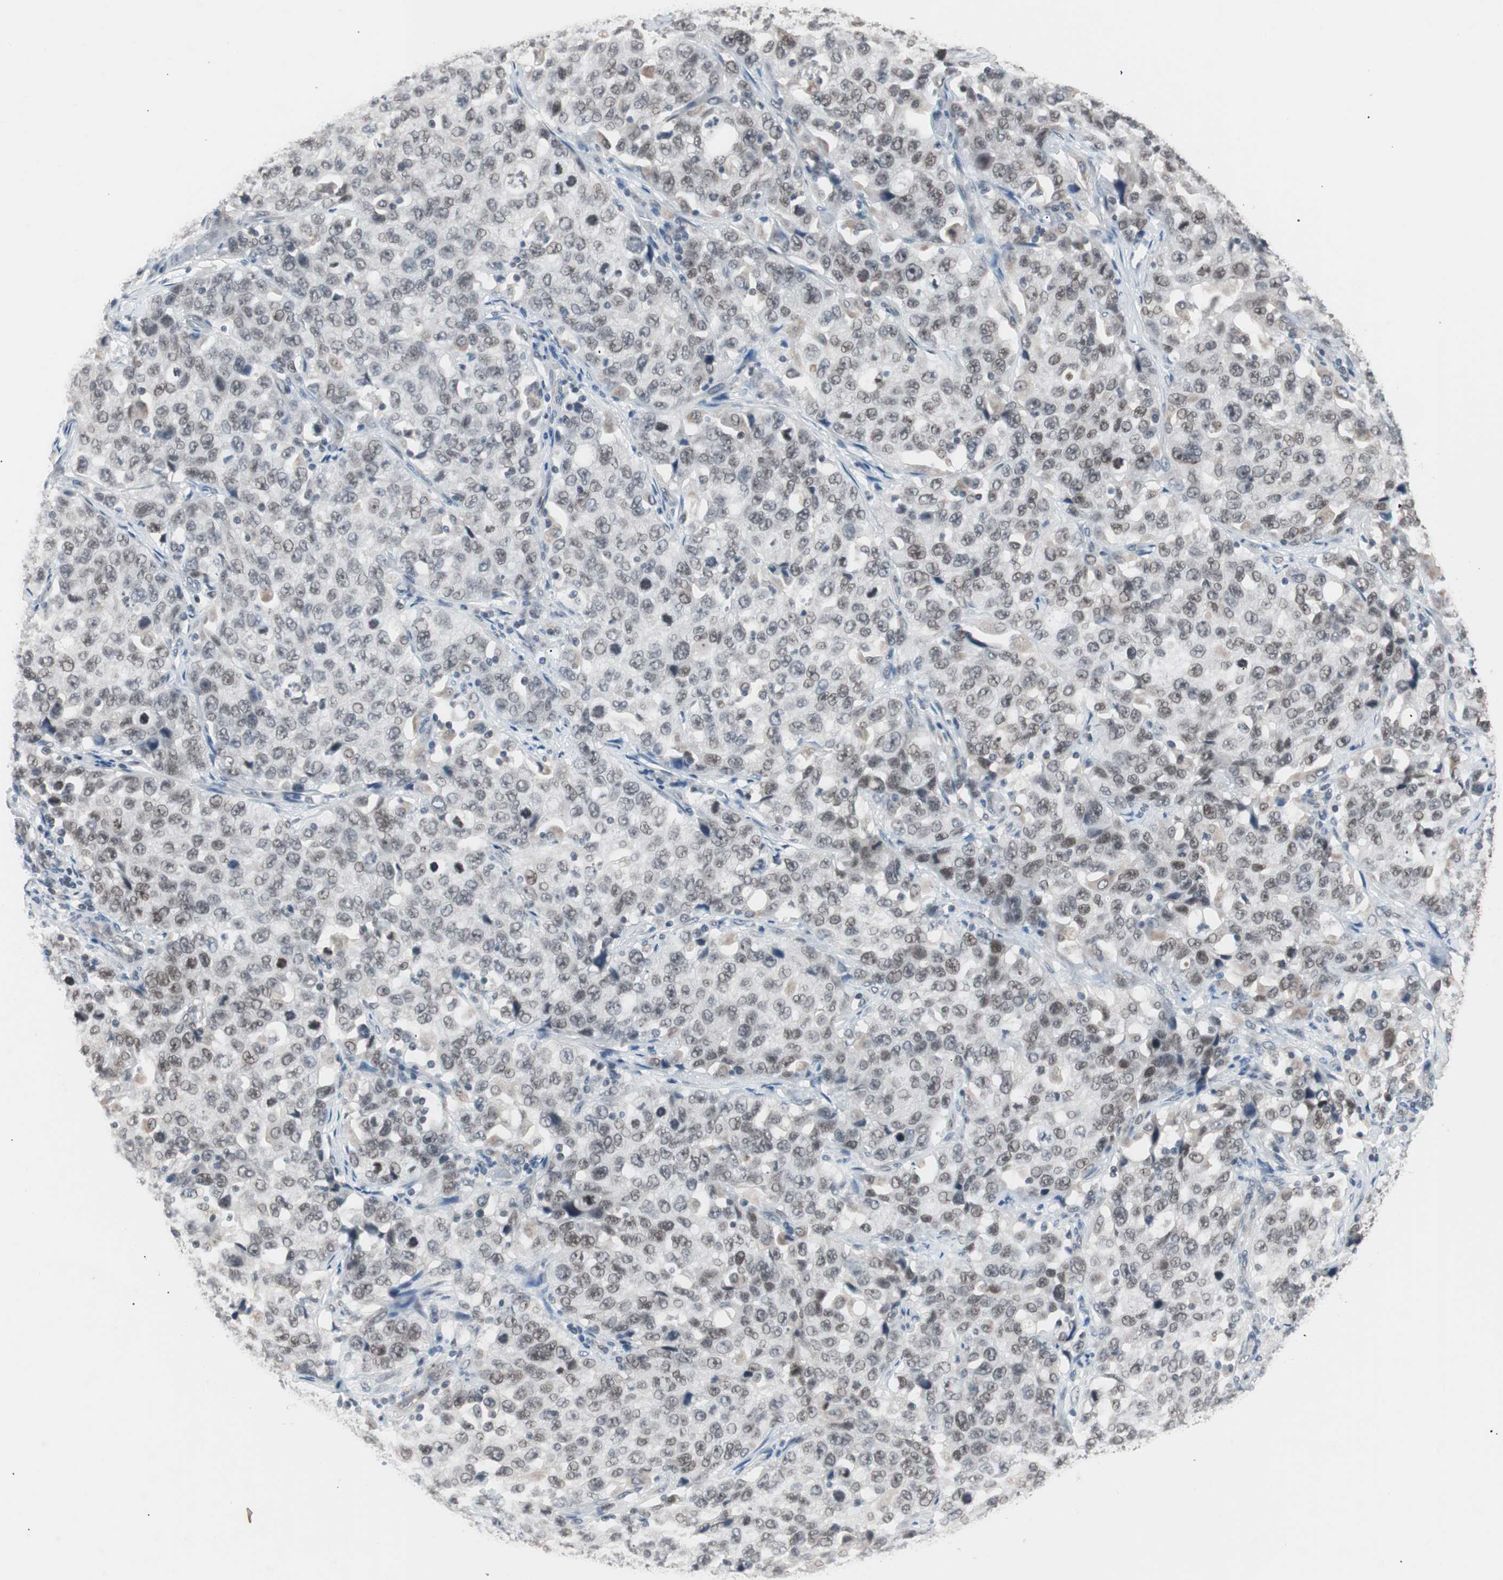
{"staining": {"intensity": "moderate", "quantity": ">75%", "location": "nuclear"}, "tissue": "stomach cancer", "cell_type": "Tumor cells", "image_type": "cancer", "snomed": [{"axis": "morphology", "description": "Normal tissue, NOS"}, {"axis": "morphology", "description": "Adenocarcinoma, NOS"}, {"axis": "topography", "description": "Stomach"}], "caption": "Protein staining reveals moderate nuclear positivity in approximately >75% of tumor cells in stomach cancer.", "gene": "LIG3", "patient": {"sex": "male", "age": 48}}